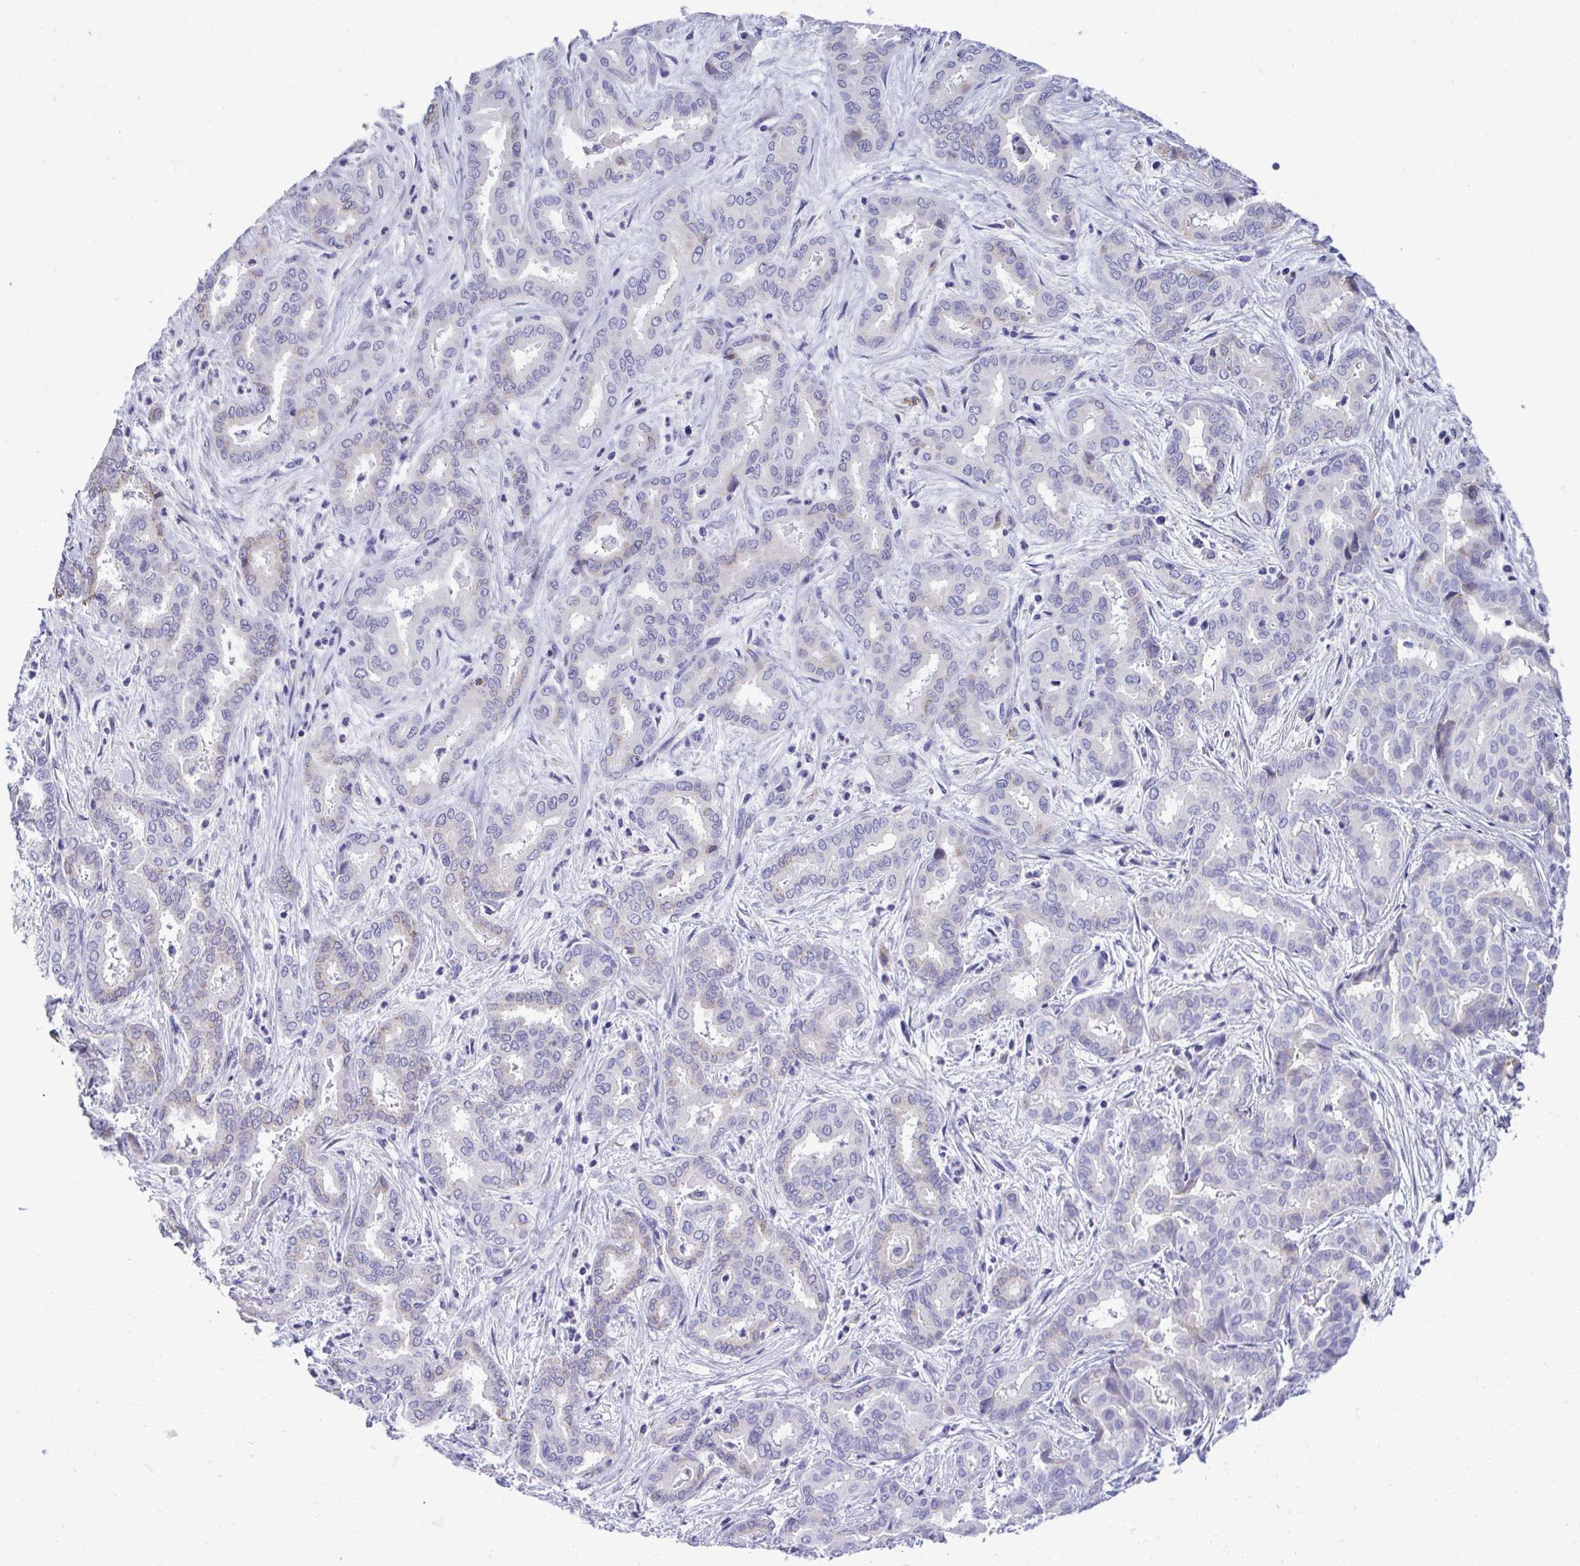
{"staining": {"intensity": "negative", "quantity": "none", "location": "none"}, "tissue": "liver cancer", "cell_type": "Tumor cells", "image_type": "cancer", "snomed": [{"axis": "morphology", "description": "Cholangiocarcinoma"}, {"axis": "topography", "description": "Liver"}], "caption": "IHC micrograph of neoplastic tissue: human cholangiocarcinoma (liver) stained with DAB (3,3'-diaminobenzidine) reveals no significant protein staining in tumor cells.", "gene": "AIG1", "patient": {"sex": "female", "age": 64}}